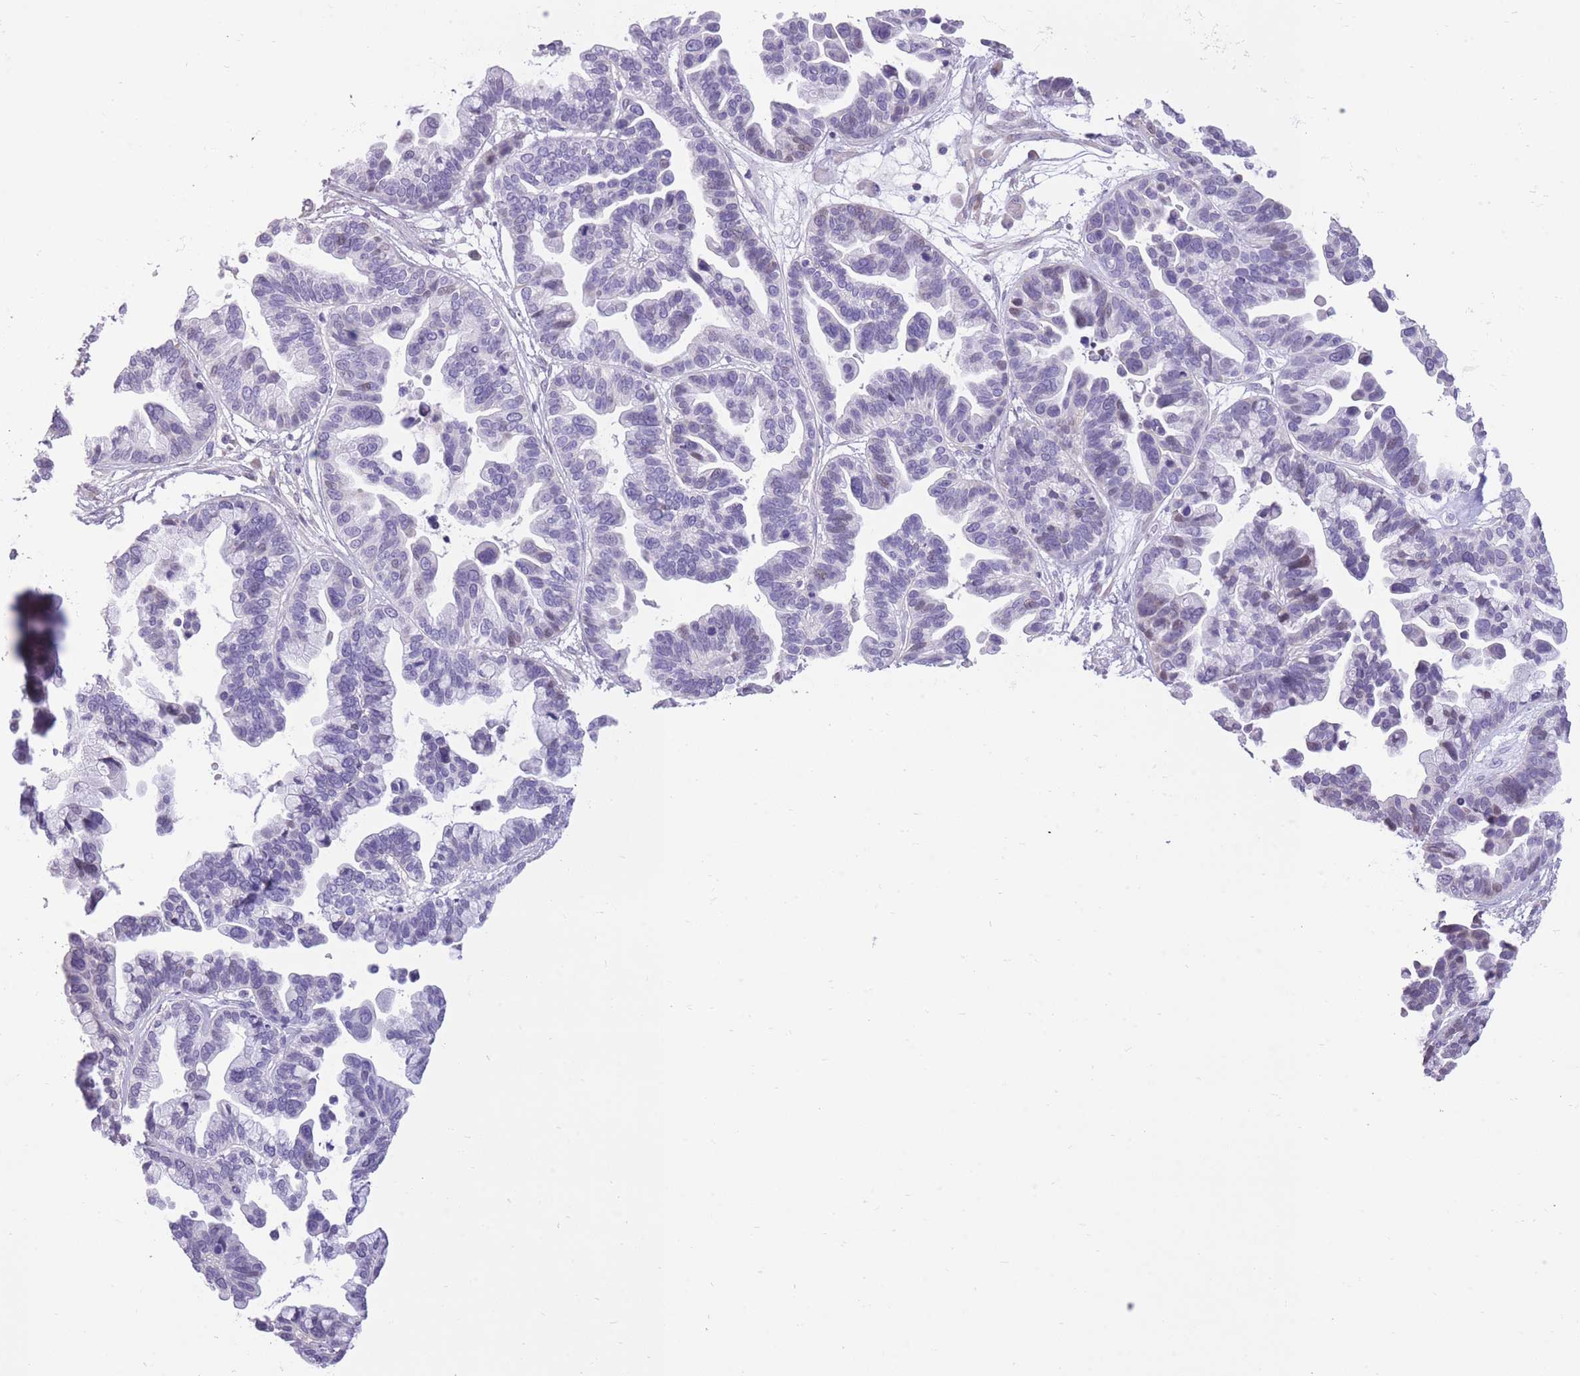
{"staining": {"intensity": "negative", "quantity": "none", "location": "none"}, "tissue": "ovarian cancer", "cell_type": "Tumor cells", "image_type": "cancer", "snomed": [{"axis": "morphology", "description": "Cystadenocarcinoma, serous, NOS"}, {"axis": "topography", "description": "Ovary"}], "caption": "Tumor cells are negative for brown protein staining in ovarian serous cystadenocarcinoma.", "gene": "WDR70", "patient": {"sex": "female", "age": 56}}